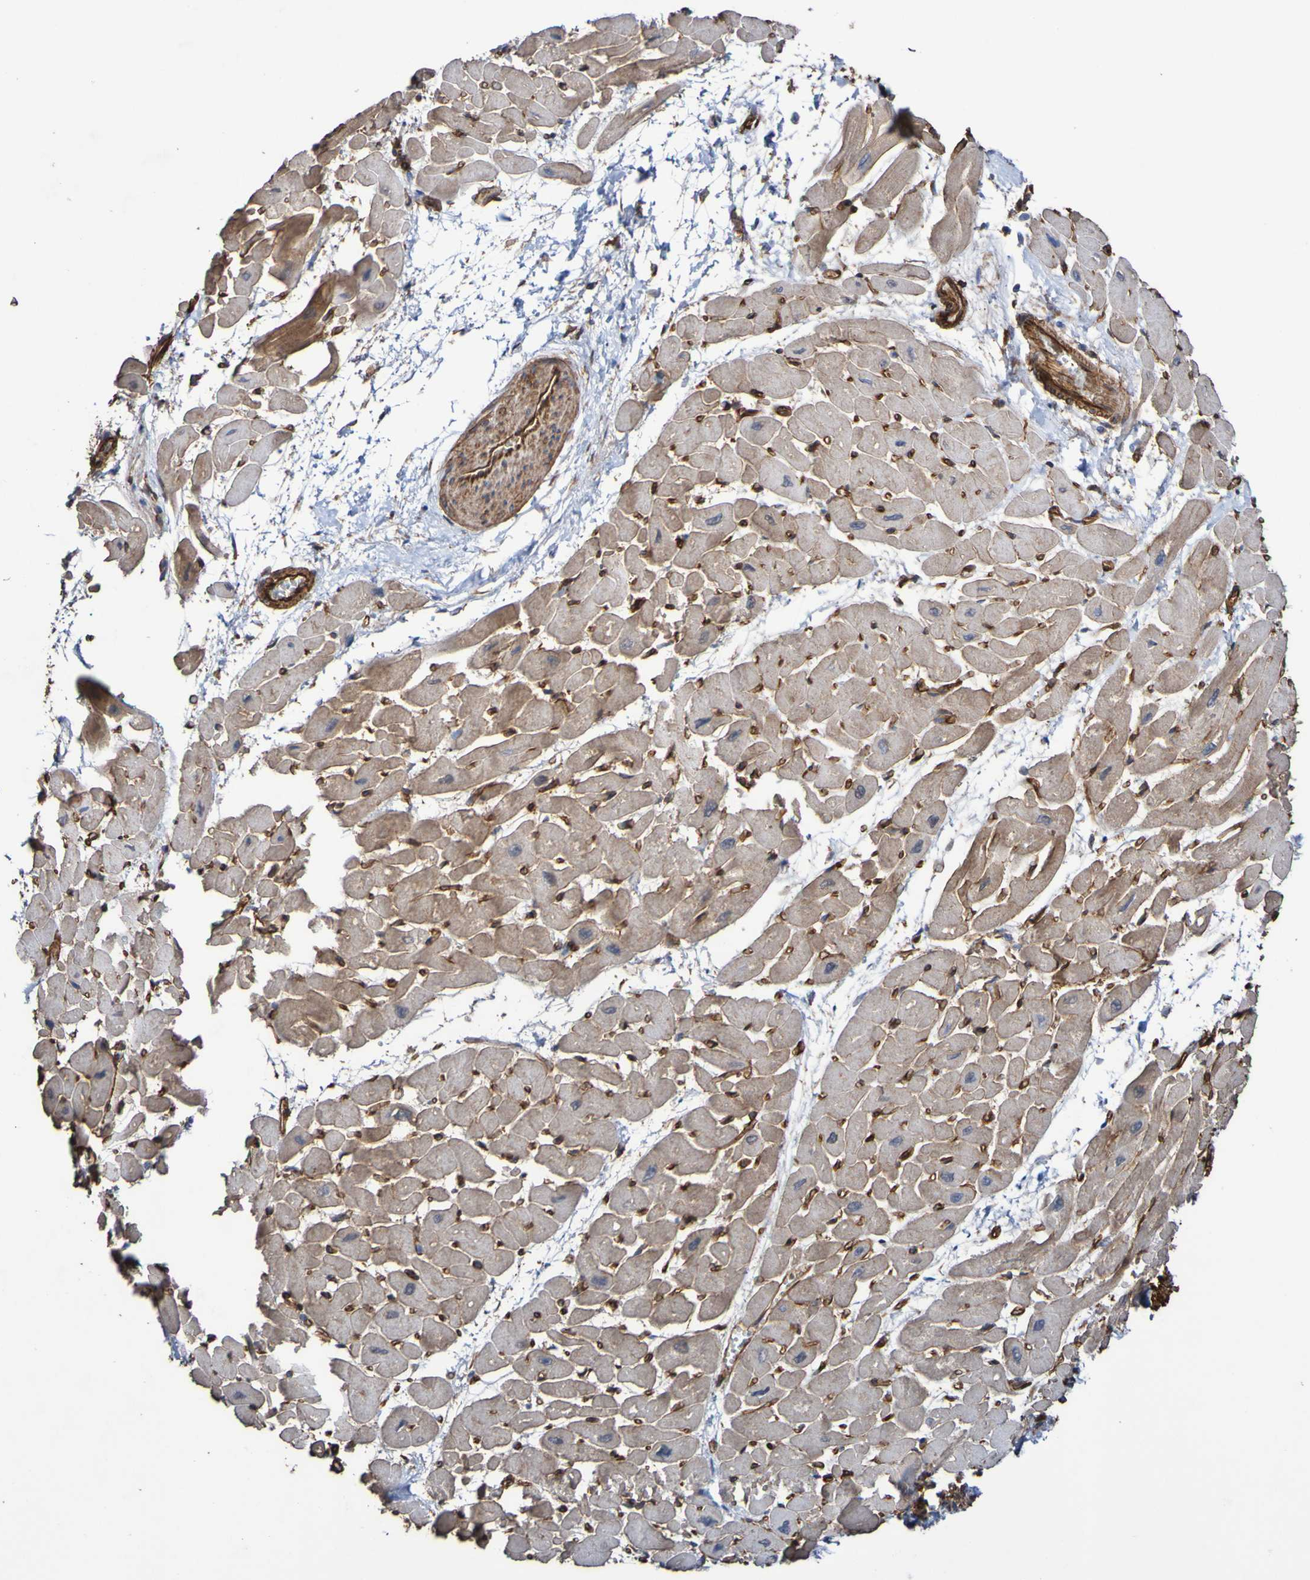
{"staining": {"intensity": "weak", "quantity": ">75%", "location": "cytoplasmic/membranous"}, "tissue": "heart muscle", "cell_type": "Cardiomyocytes", "image_type": "normal", "snomed": [{"axis": "morphology", "description": "Normal tissue, NOS"}, {"axis": "topography", "description": "Heart"}], "caption": "Immunohistochemical staining of unremarkable heart muscle exhibits weak cytoplasmic/membranous protein expression in approximately >75% of cardiomyocytes. (Brightfield microscopy of DAB IHC at high magnification).", "gene": "ELMOD3", "patient": {"sex": "male", "age": 45}}